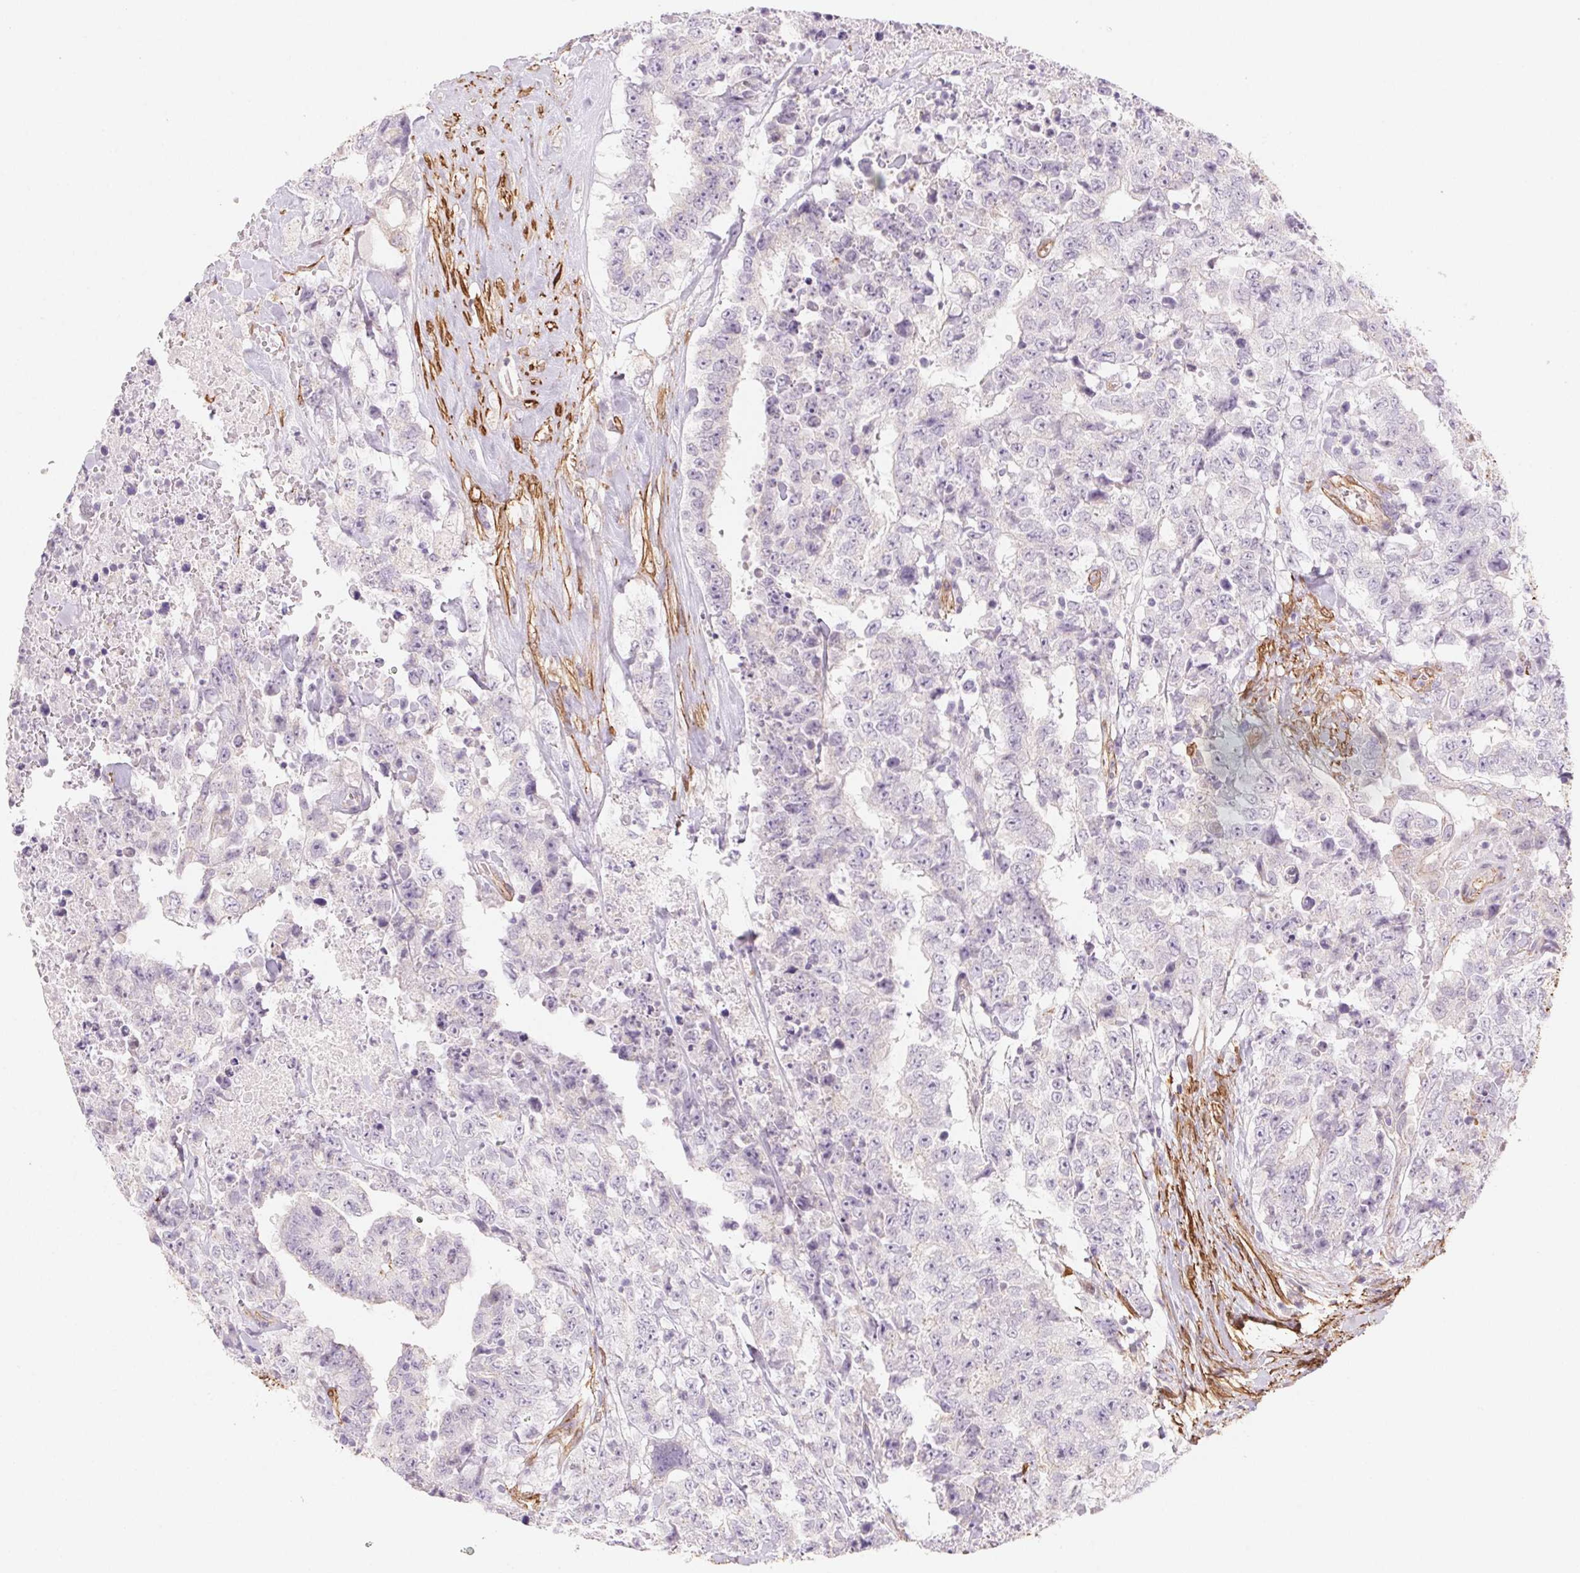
{"staining": {"intensity": "negative", "quantity": "none", "location": "none"}, "tissue": "testis cancer", "cell_type": "Tumor cells", "image_type": "cancer", "snomed": [{"axis": "morphology", "description": "Carcinoma, Embryonal, NOS"}, {"axis": "topography", "description": "Testis"}], "caption": "High magnification brightfield microscopy of testis embryonal carcinoma stained with DAB (brown) and counterstained with hematoxylin (blue): tumor cells show no significant positivity.", "gene": "GPX8", "patient": {"sex": "male", "age": 24}}